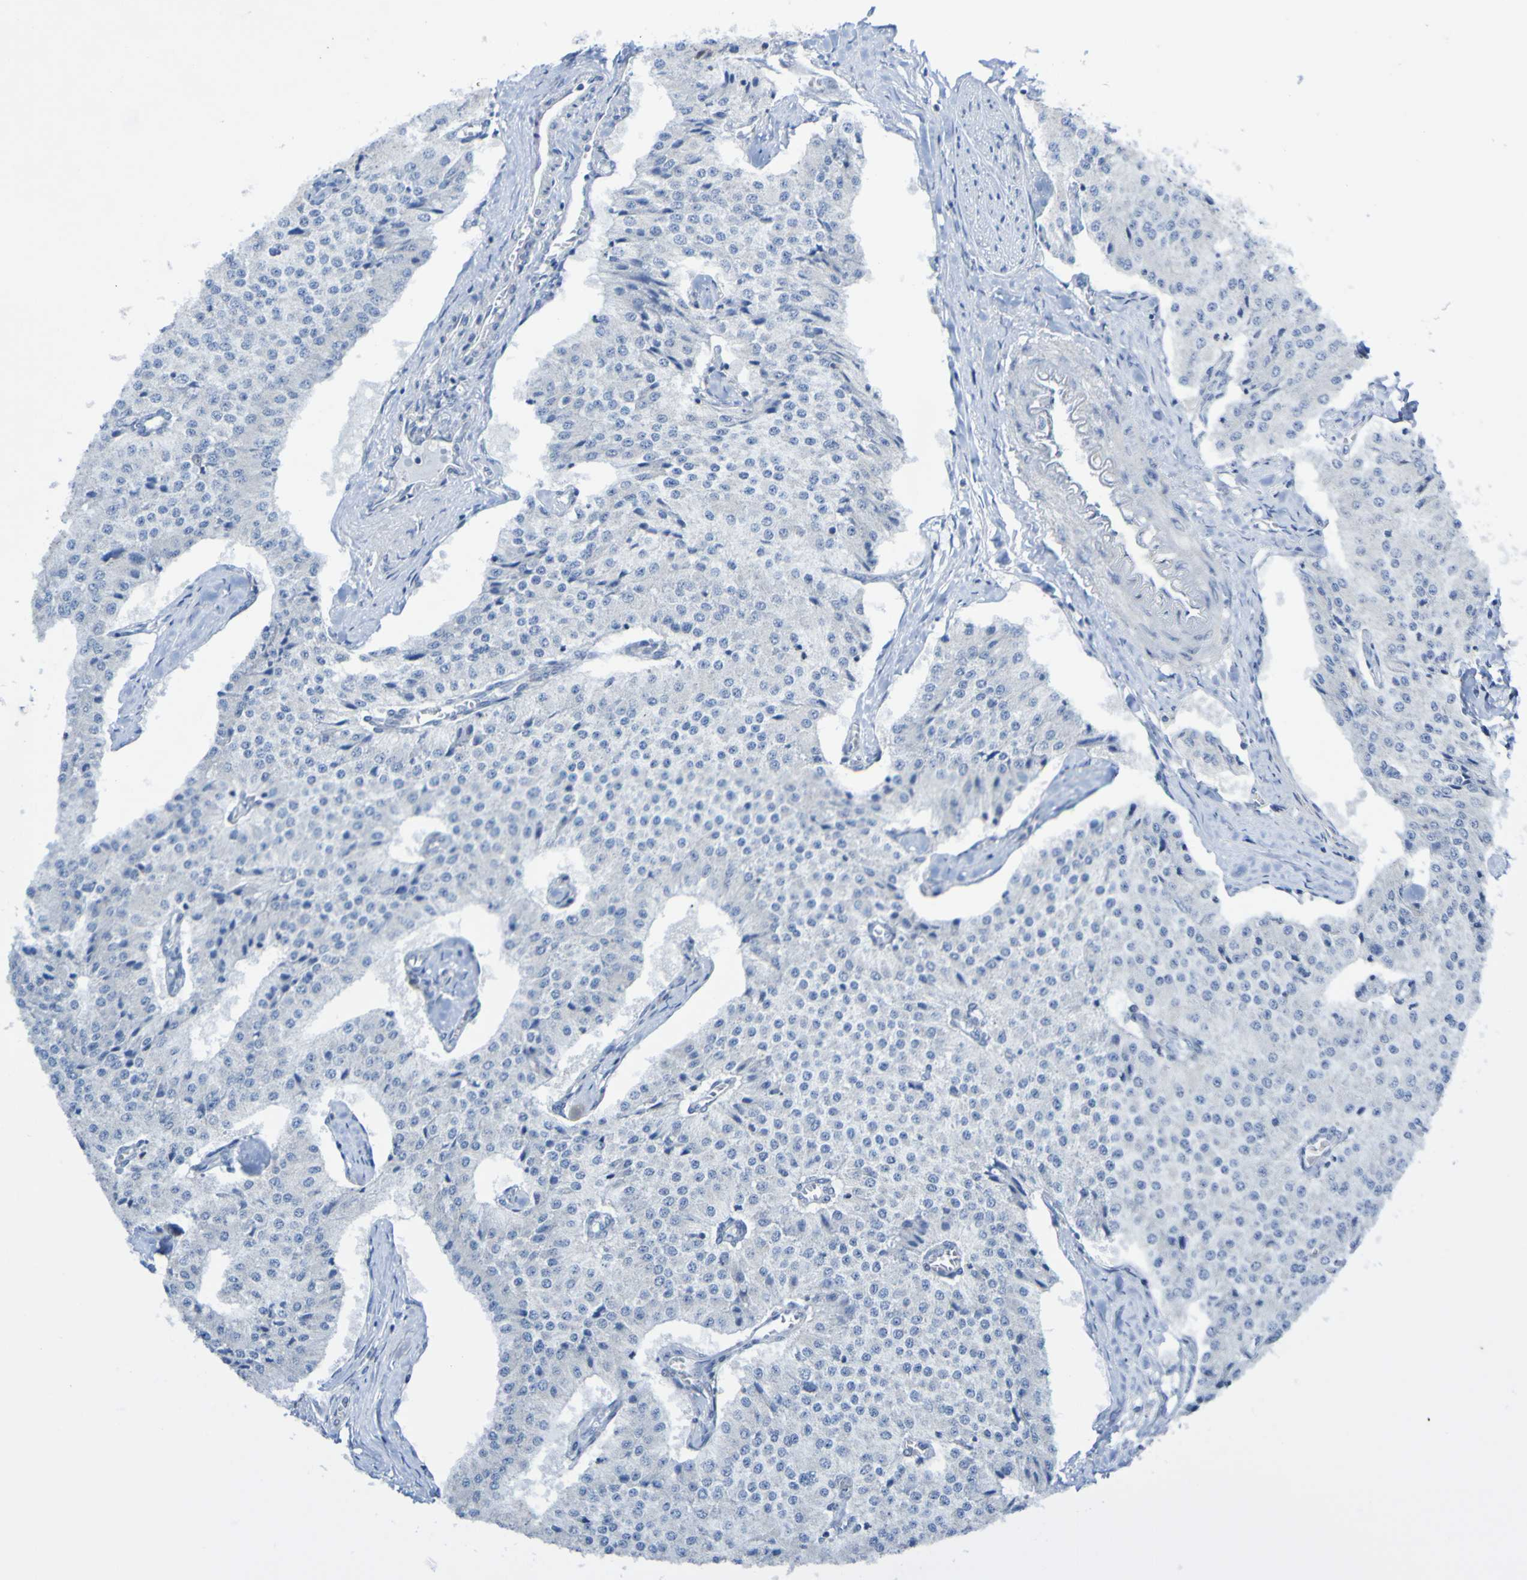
{"staining": {"intensity": "negative", "quantity": "none", "location": "none"}, "tissue": "carcinoid", "cell_type": "Tumor cells", "image_type": "cancer", "snomed": [{"axis": "morphology", "description": "Carcinoid, malignant, NOS"}, {"axis": "topography", "description": "Colon"}], "caption": "Immunohistochemistry (IHC) photomicrograph of human carcinoid stained for a protein (brown), which exhibits no staining in tumor cells.", "gene": "ATIC", "patient": {"sex": "female", "age": 52}}